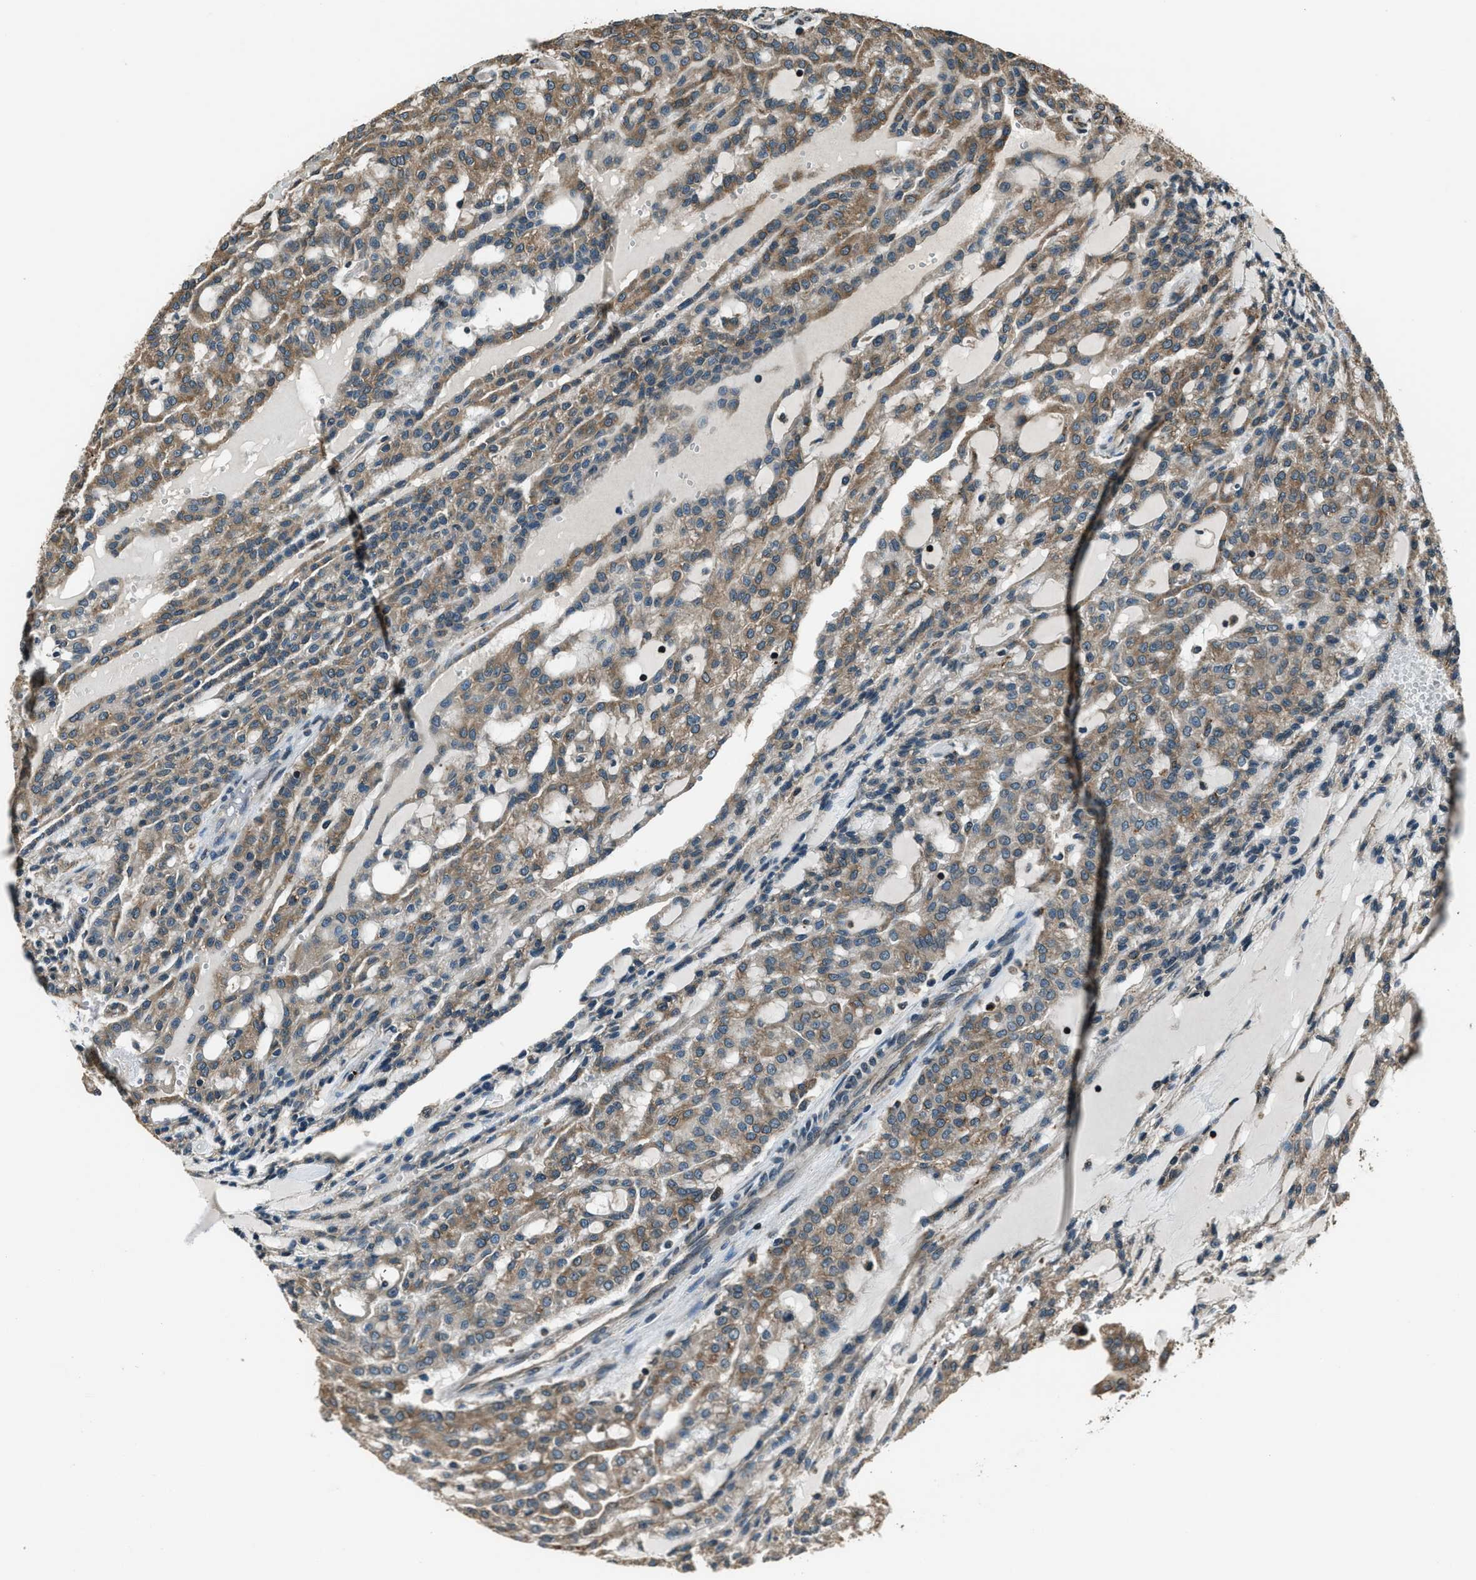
{"staining": {"intensity": "moderate", "quantity": ">75%", "location": "cytoplasmic/membranous"}, "tissue": "renal cancer", "cell_type": "Tumor cells", "image_type": "cancer", "snomed": [{"axis": "morphology", "description": "Adenocarcinoma, NOS"}, {"axis": "topography", "description": "Kidney"}], "caption": "A photomicrograph of renal cancer (adenocarcinoma) stained for a protein reveals moderate cytoplasmic/membranous brown staining in tumor cells. The staining was performed using DAB to visualize the protein expression in brown, while the nuclei were stained in blue with hematoxylin (Magnification: 20x).", "gene": "TRIM4", "patient": {"sex": "male", "age": 63}}